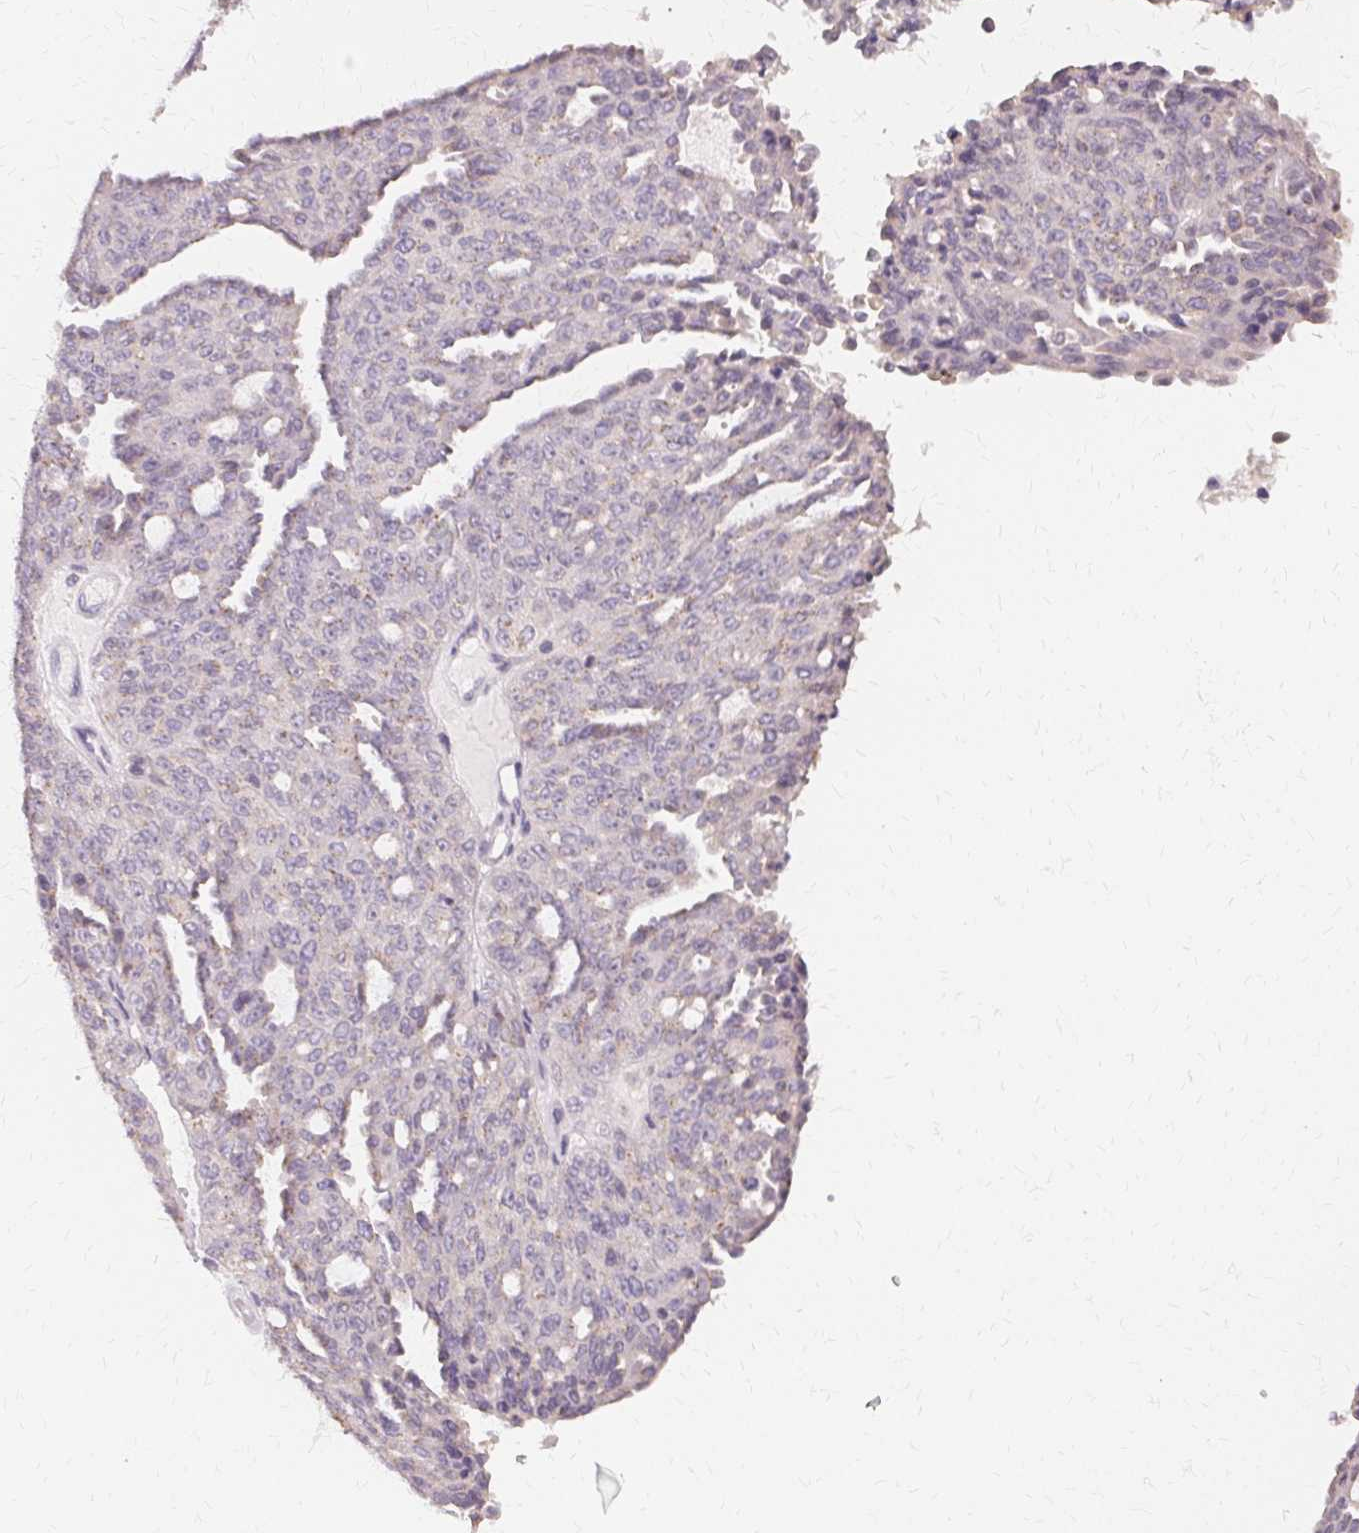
{"staining": {"intensity": "negative", "quantity": "none", "location": "none"}, "tissue": "ovarian cancer", "cell_type": "Tumor cells", "image_type": "cancer", "snomed": [{"axis": "morphology", "description": "Cystadenocarcinoma, serous, NOS"}, {"axis": "topography", "description": "Ovary"}], "caption": "Immunohistochemistry (IHC) histopathology image of human serous cystadenocarcinoma (ovarian) stained for a protein (brown), which shows no positivity in tumor cells.", "gene": "FCRL3", "patient": {"sex": "female", "age": 71}}